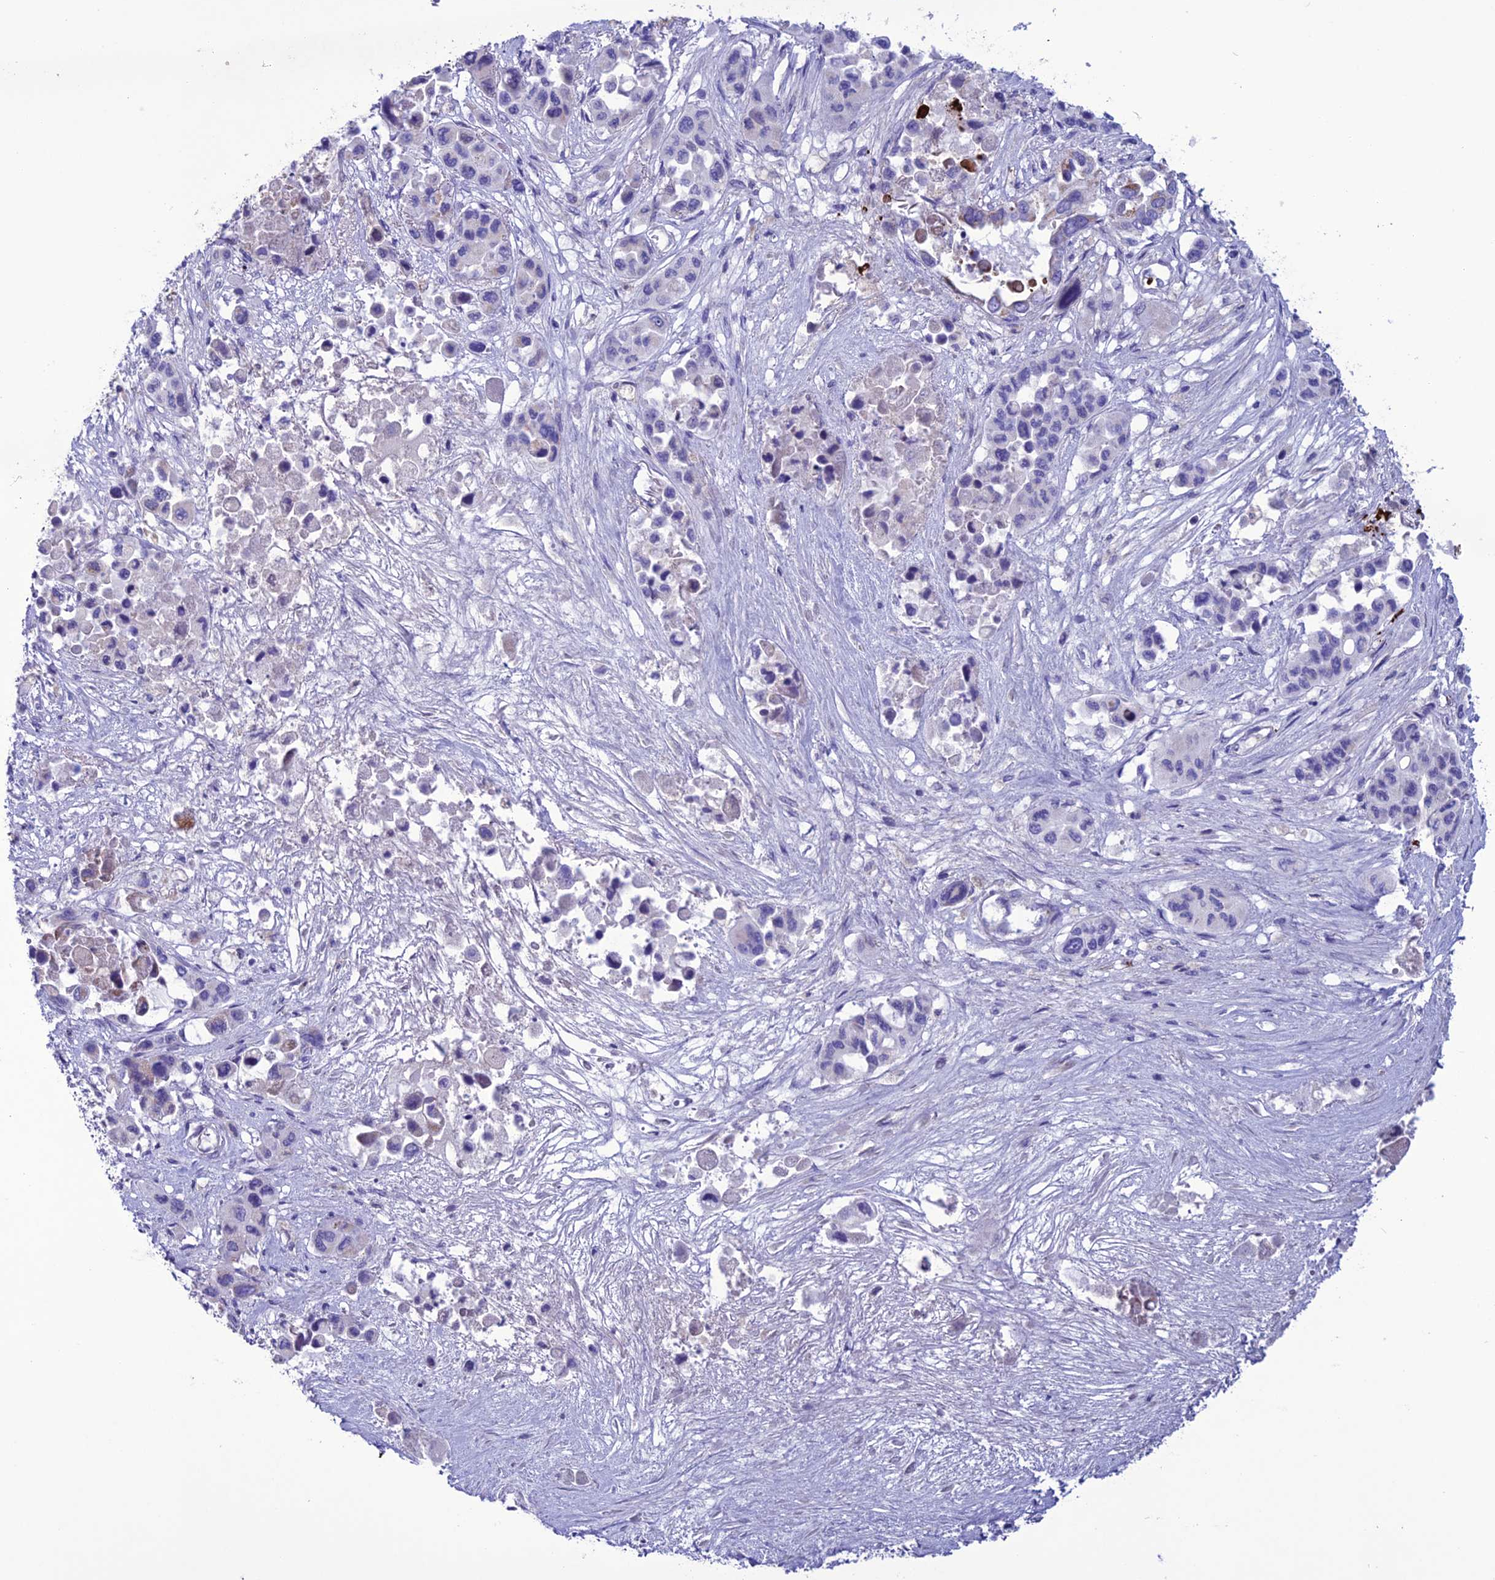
{"staining": {"intensity": "negative", "quantity": "none", "location": "none"}, "tissue": "pancreatic cancer", "cell_type": "Tumor cells", "image_type": "cancer", "snomed": [{"axis": "morphology", "description": "Adenocarcinoma, NOS"}, {"axis": "topography", "description": "Pancreas"}], "caption": "Immunohistochemistry (IHC) image of human adenocarcinoma (pancreatic) stained for a protein (brown), which demonstrates no staining in tumor cells.", "gene": "C21orf140", "patient": {"sex": "male", "age": 92}}